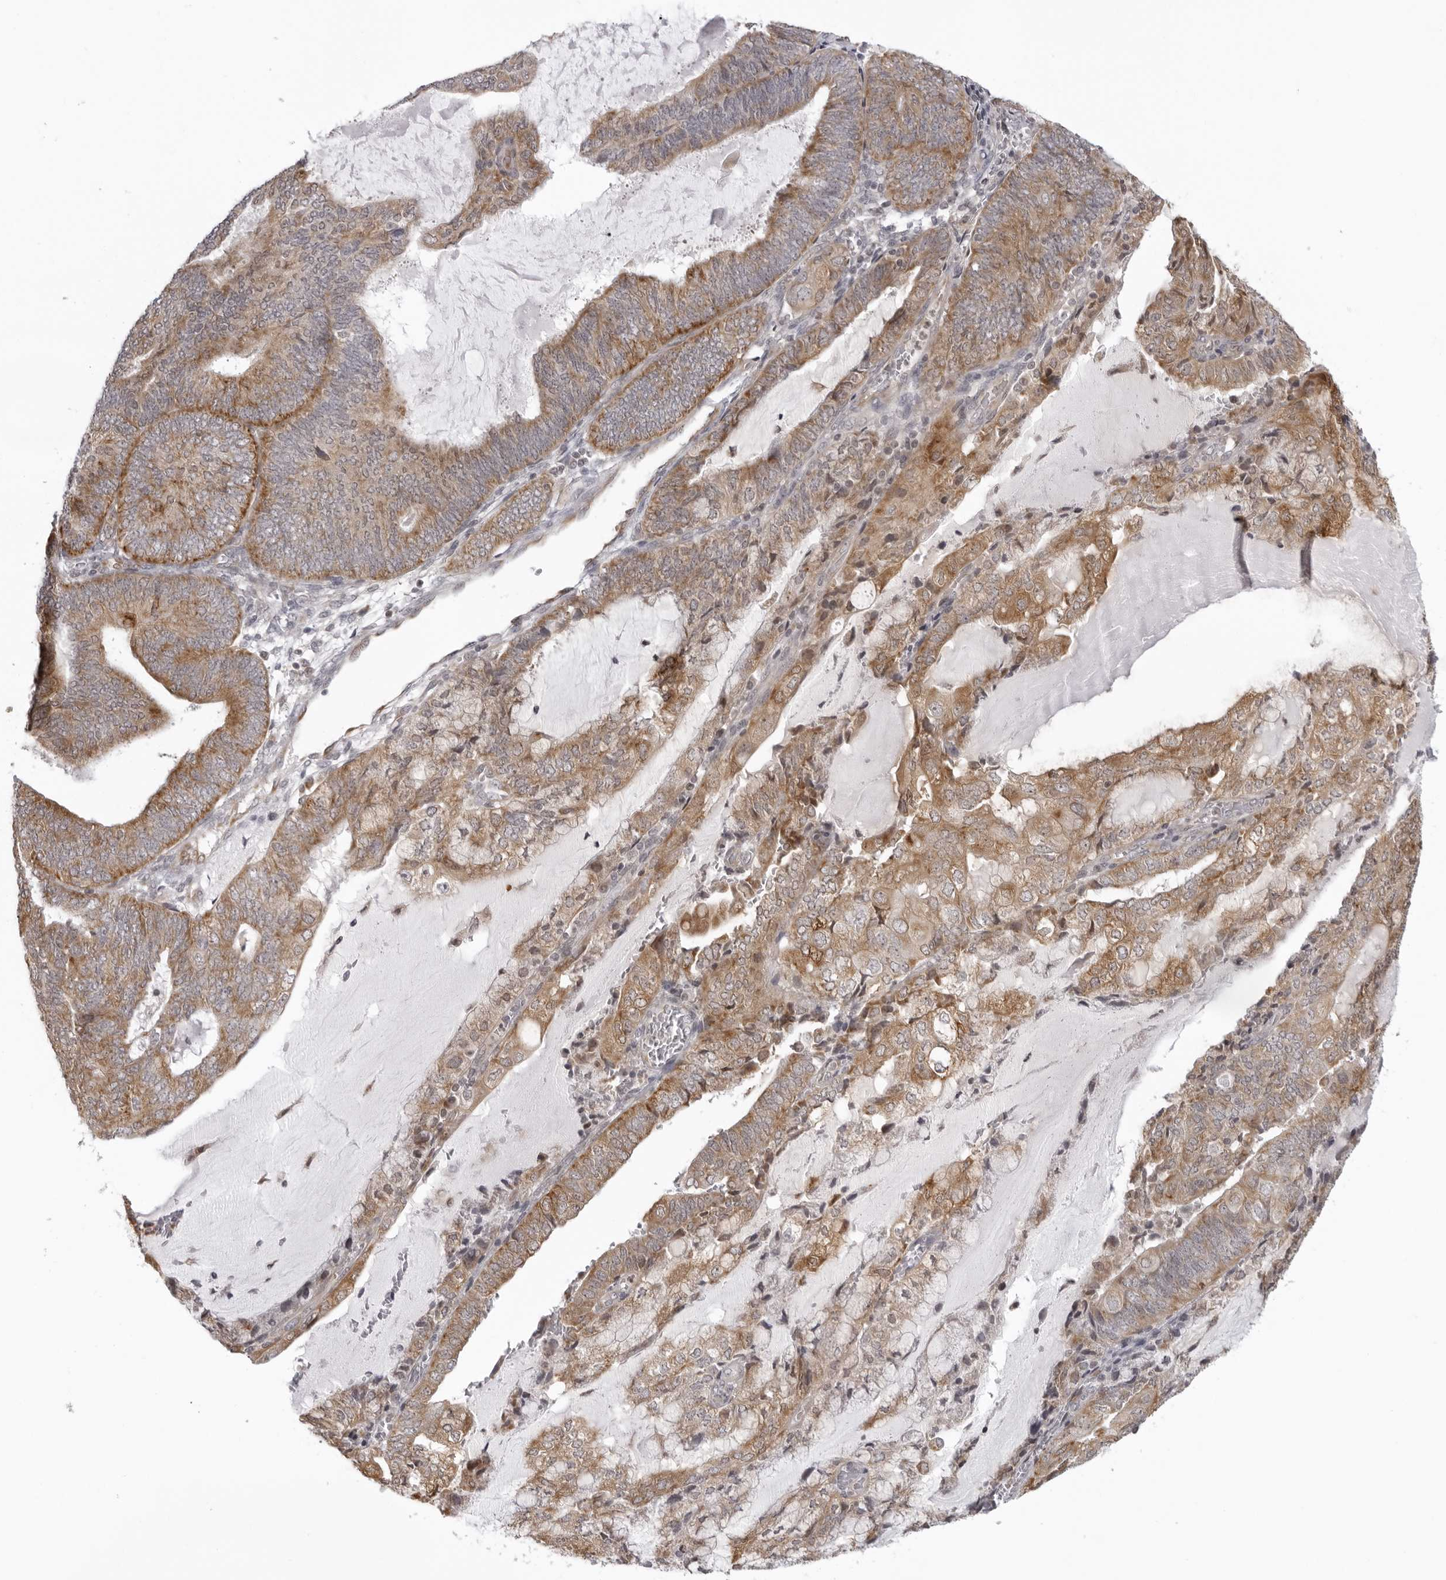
{"staining": {"intensity": "moderate", "quantity": ">75%", "location": "cytoplasmic/membranous"}, "tissue": "endometrial cancer", "cell_type": "Tumor cells", "image_type": "cancer", "snomed": [{"axis": "morphology", "description": "Adenocarcinoma, NOS"}, {"axis": "topography", "description": "Endometrium"}], "caption": "Immunohistochemical staining of adenocarcinoma (endometrial) demonstrates moderate cytoplasmic/membranous protein positivity in approximately >75% of tumor cells. (Stains: DAB in brown, nuclei in blue, Microscopy: brightfield microscopy at high magnification).", "gene": "MRPS15", "patient": {"sex": "female", "age": 81}}